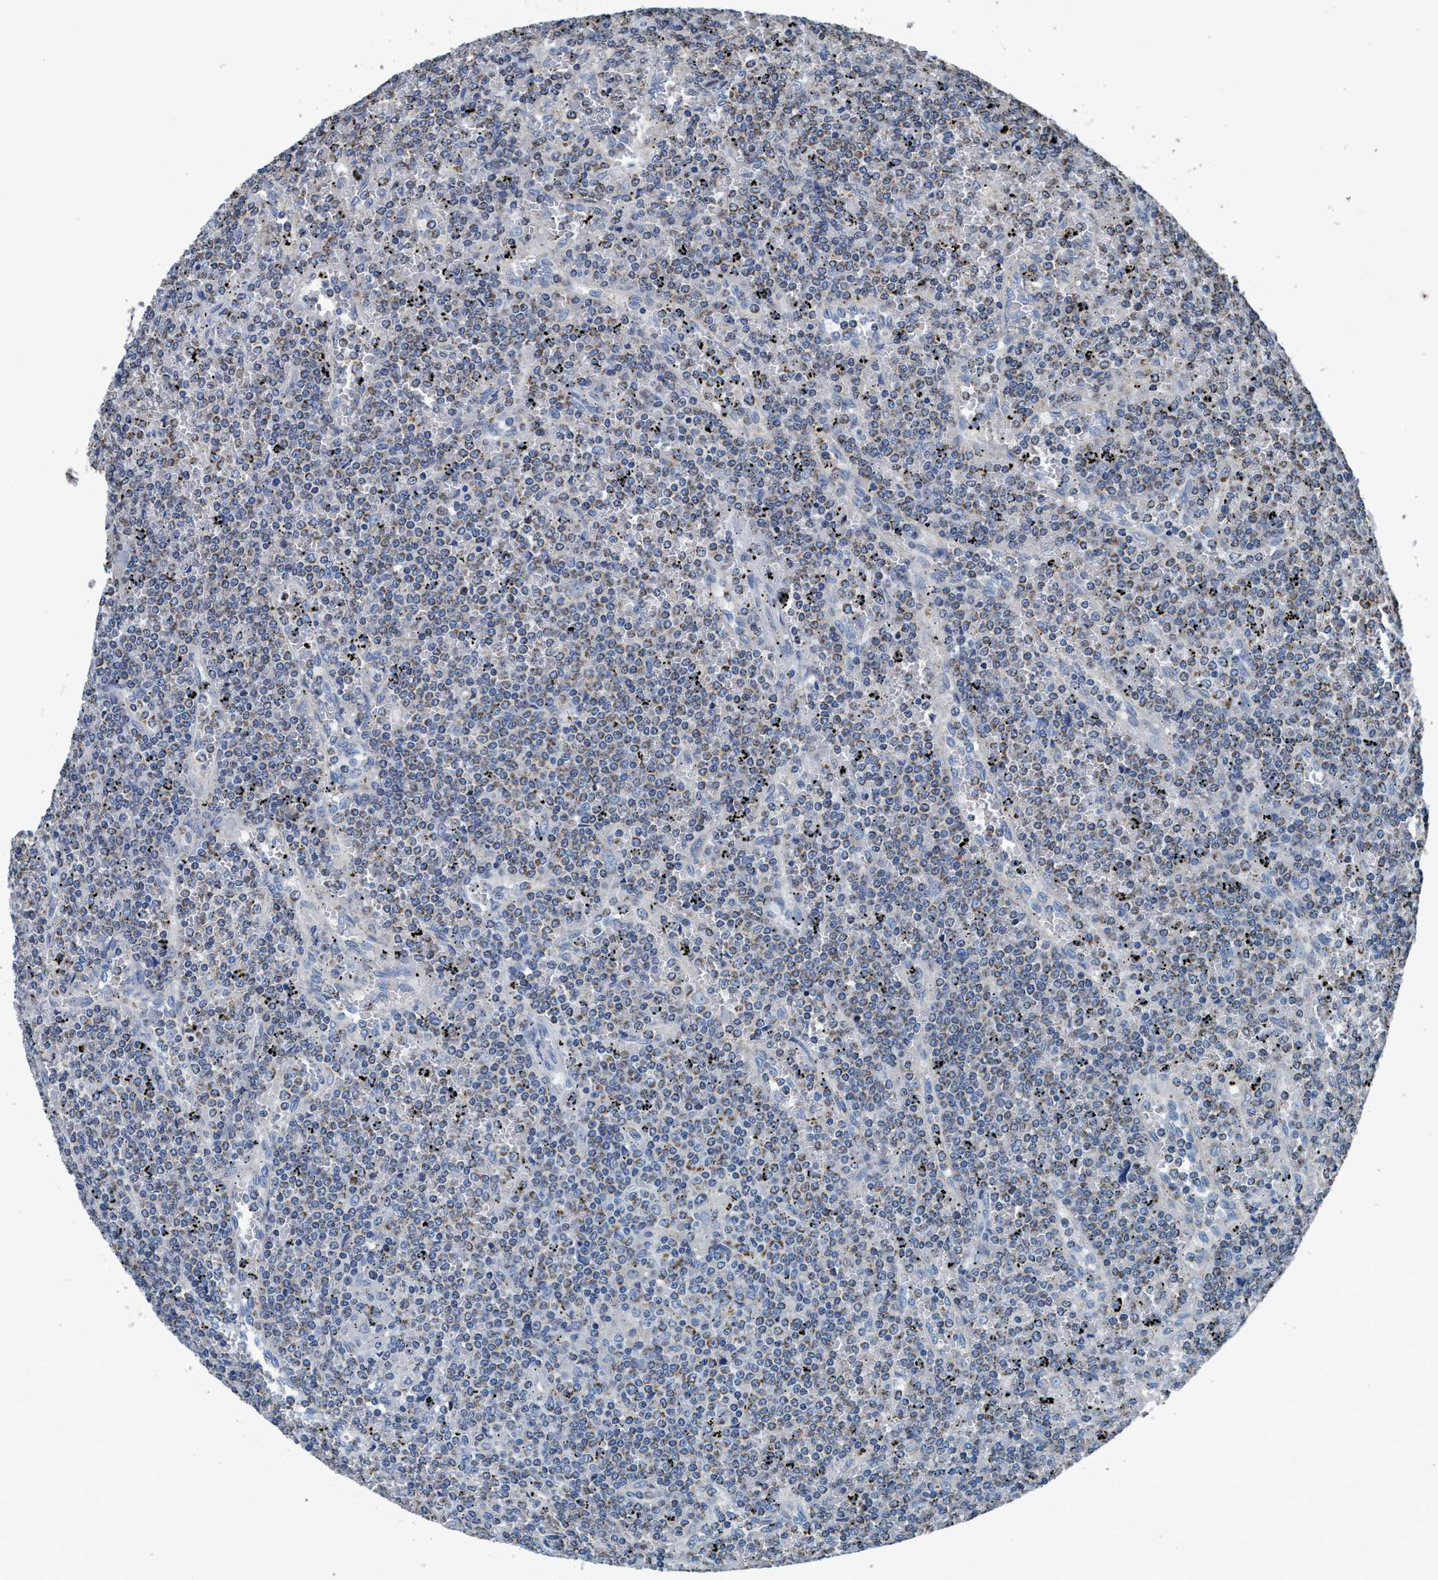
{"staining": {"intensity": "weak", "quantity": "25%-75%", "location": "cytoplasmic/membranous"}, "tissue": "lymphoma", "cell_type": "Tumor cells", "image_type": "cancer", "snomed": [{"axis": "morphology", "description": "Malignant lymphoma, non-Hodgkin's type, Low grade"}, {"axis": "topography", "description": "Spleen"}], "caption": "An image of human malignant lymphoma, non-Hodgkin's type (low-grade) stained for a protein displays weak cytoplasmic/membranous brown staining in tumor cells.", "gene": "ANKFN1", "patient": {"sex": "female", "age": 19}}